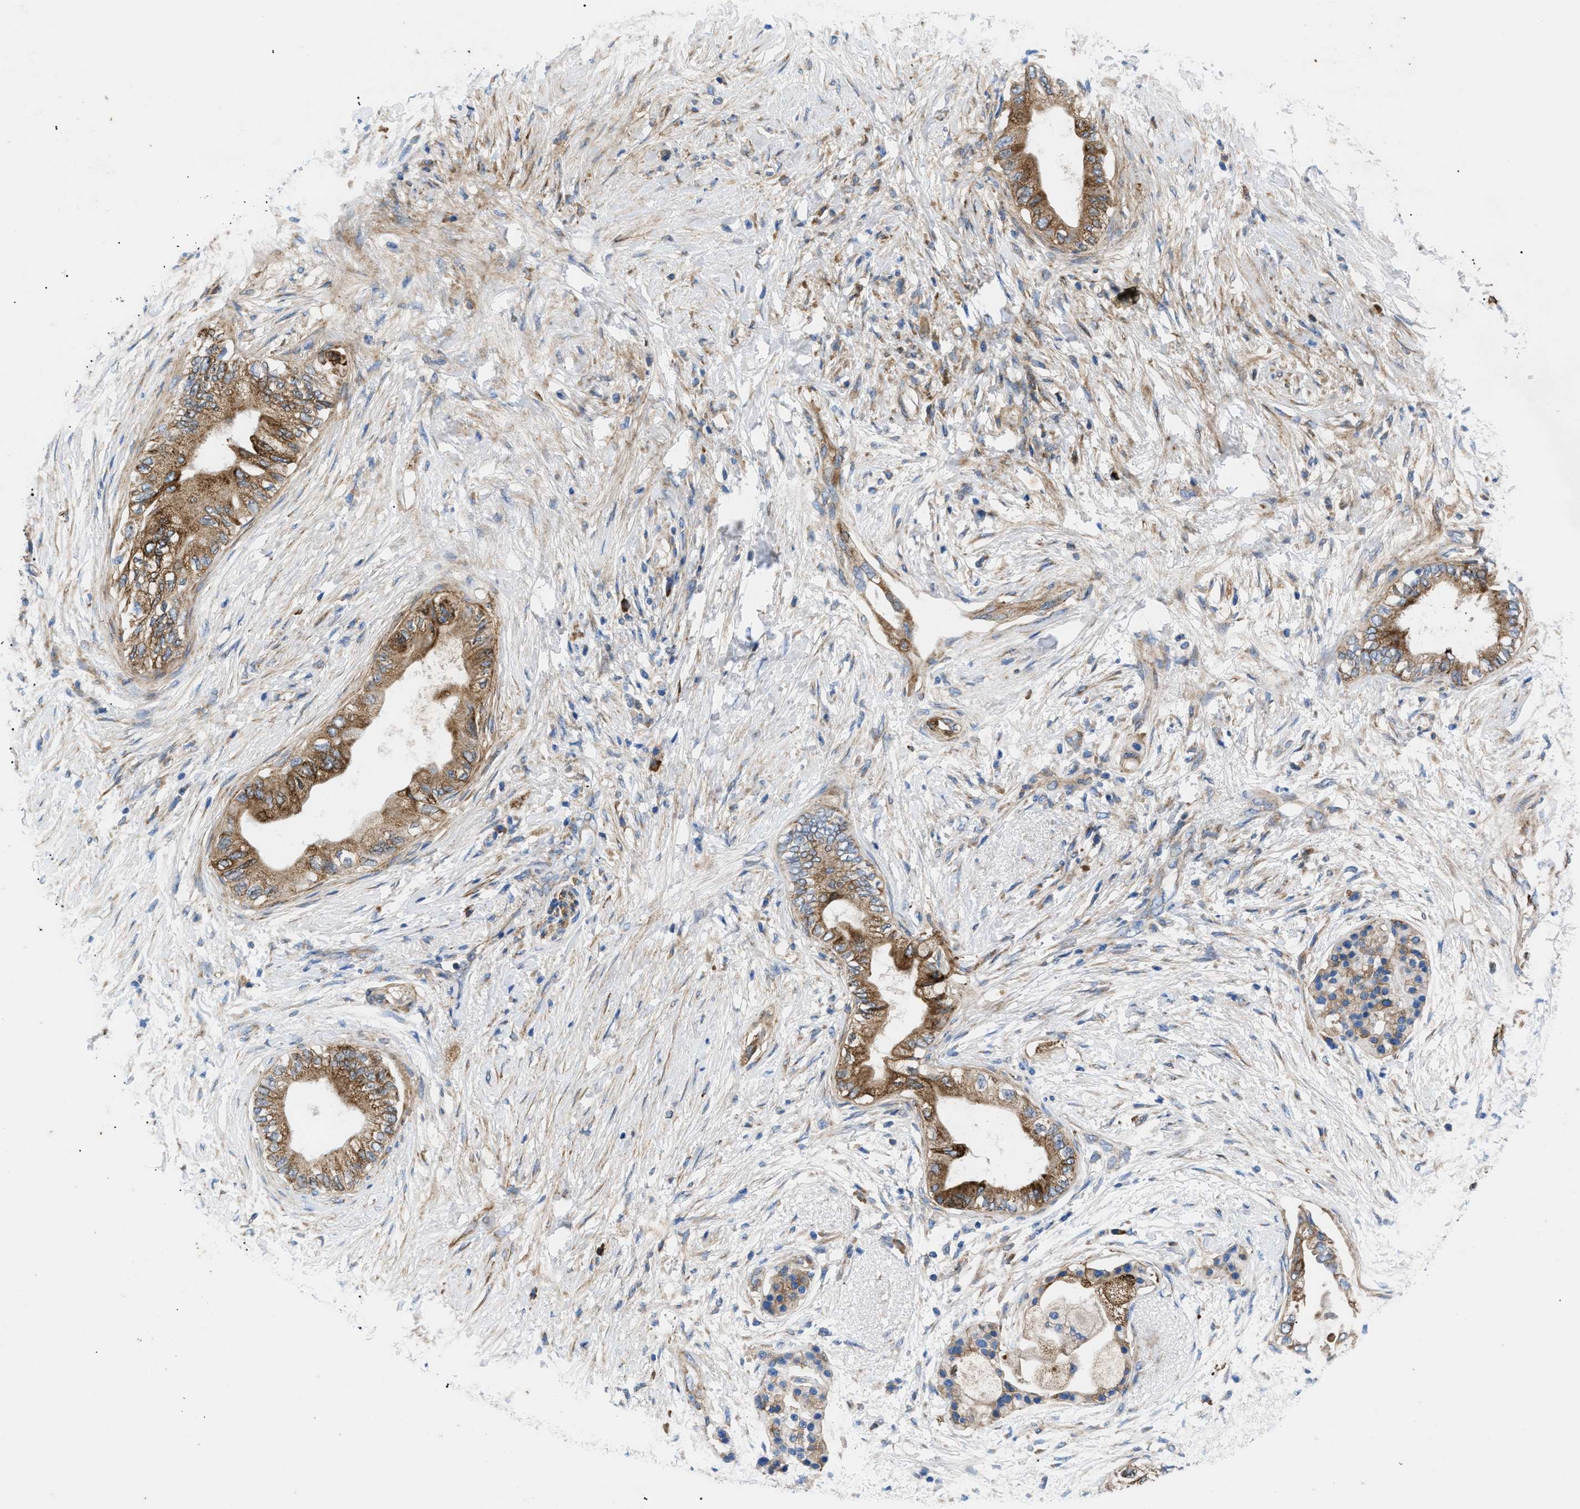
{"staining": {"intensity": "moderate", "quantity": ">75%", "location": "cytoplasmic/membranous"}, "tissue": "pancreatic cancer", "cell_type": "Tumor cells", "image_type": "cancer", "snomed": [{"axis": "morphology", "description": "Normal tissue, NOS"}, {"axis": "morphology", "description": "Adenocarcinoma, NOS"}, {"axis": "topography", "description": "Pancreas"}, {"axis": "topography", "description": "Duodenum"}], "caption": "Protein staining exhibits moderate cytoplasmic/membranous positivity in approximately >75% of tumor cells in adenocarcinoma (pancreatic).", "gene": "HSPB8", "patient": {"sex": "female", "age": 60}}